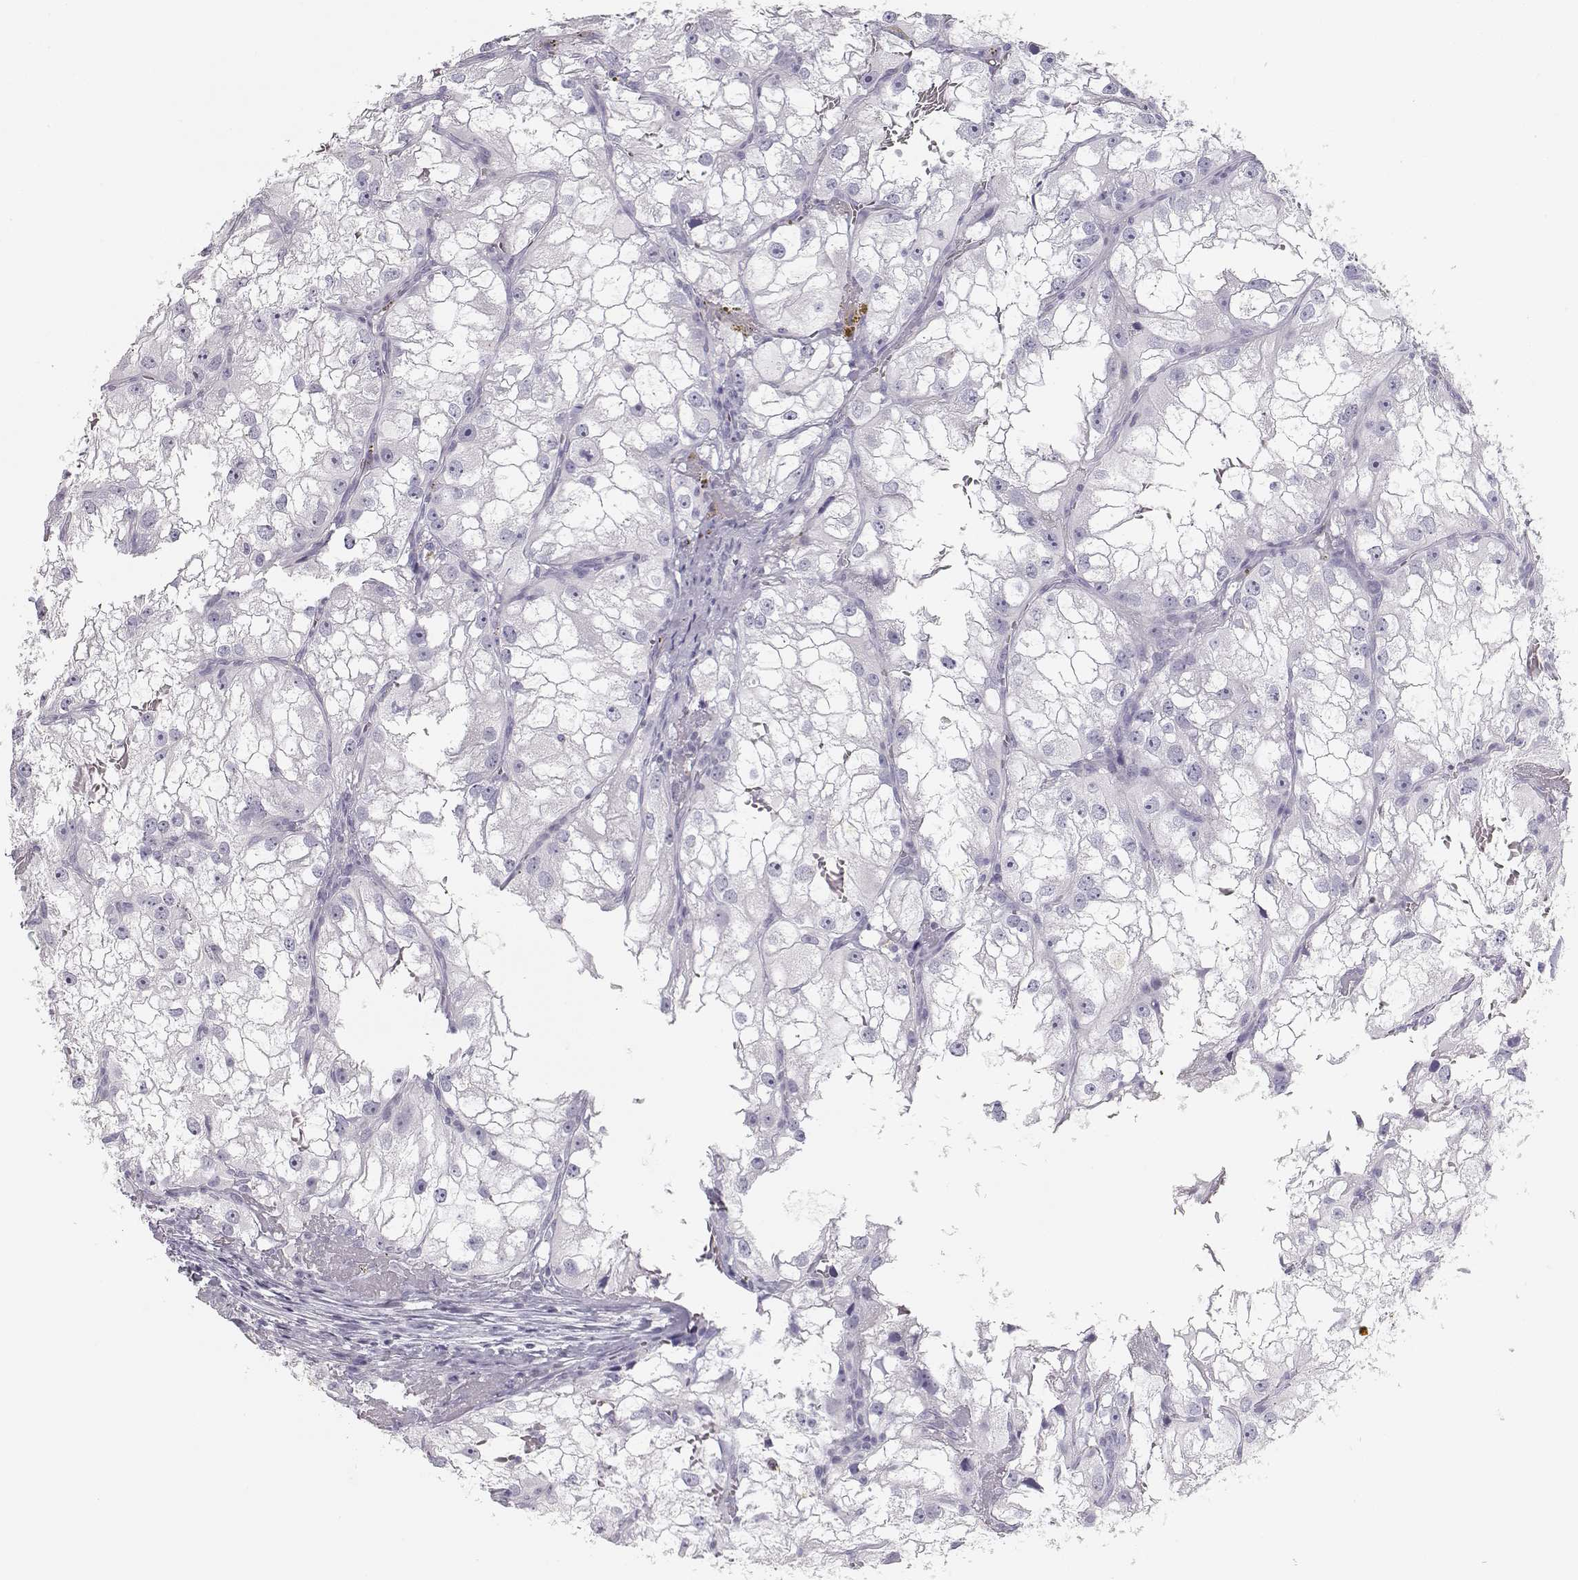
{"staining": {"intensity": "negative", "quantity": "none", "location": "none"}, "tissue": "renal cancer", "cell_type": "Tumor cells", "image_type": "cancer", "snomed": [{"axis": "morphology", "description": "Adenocarcinoma, NOS"}, {"axis": "topography", "description": "Kidney"}], "caption": "Immunohistochemical staining of renal adenocarcinoma demonstrates no significant staining in tumor cells. (DAB immunohistochemistry visualized using brightfield microscopy, high magnification).", "gene": "SLCO6A1", "patient": {"sex": "male", "age": 59}}